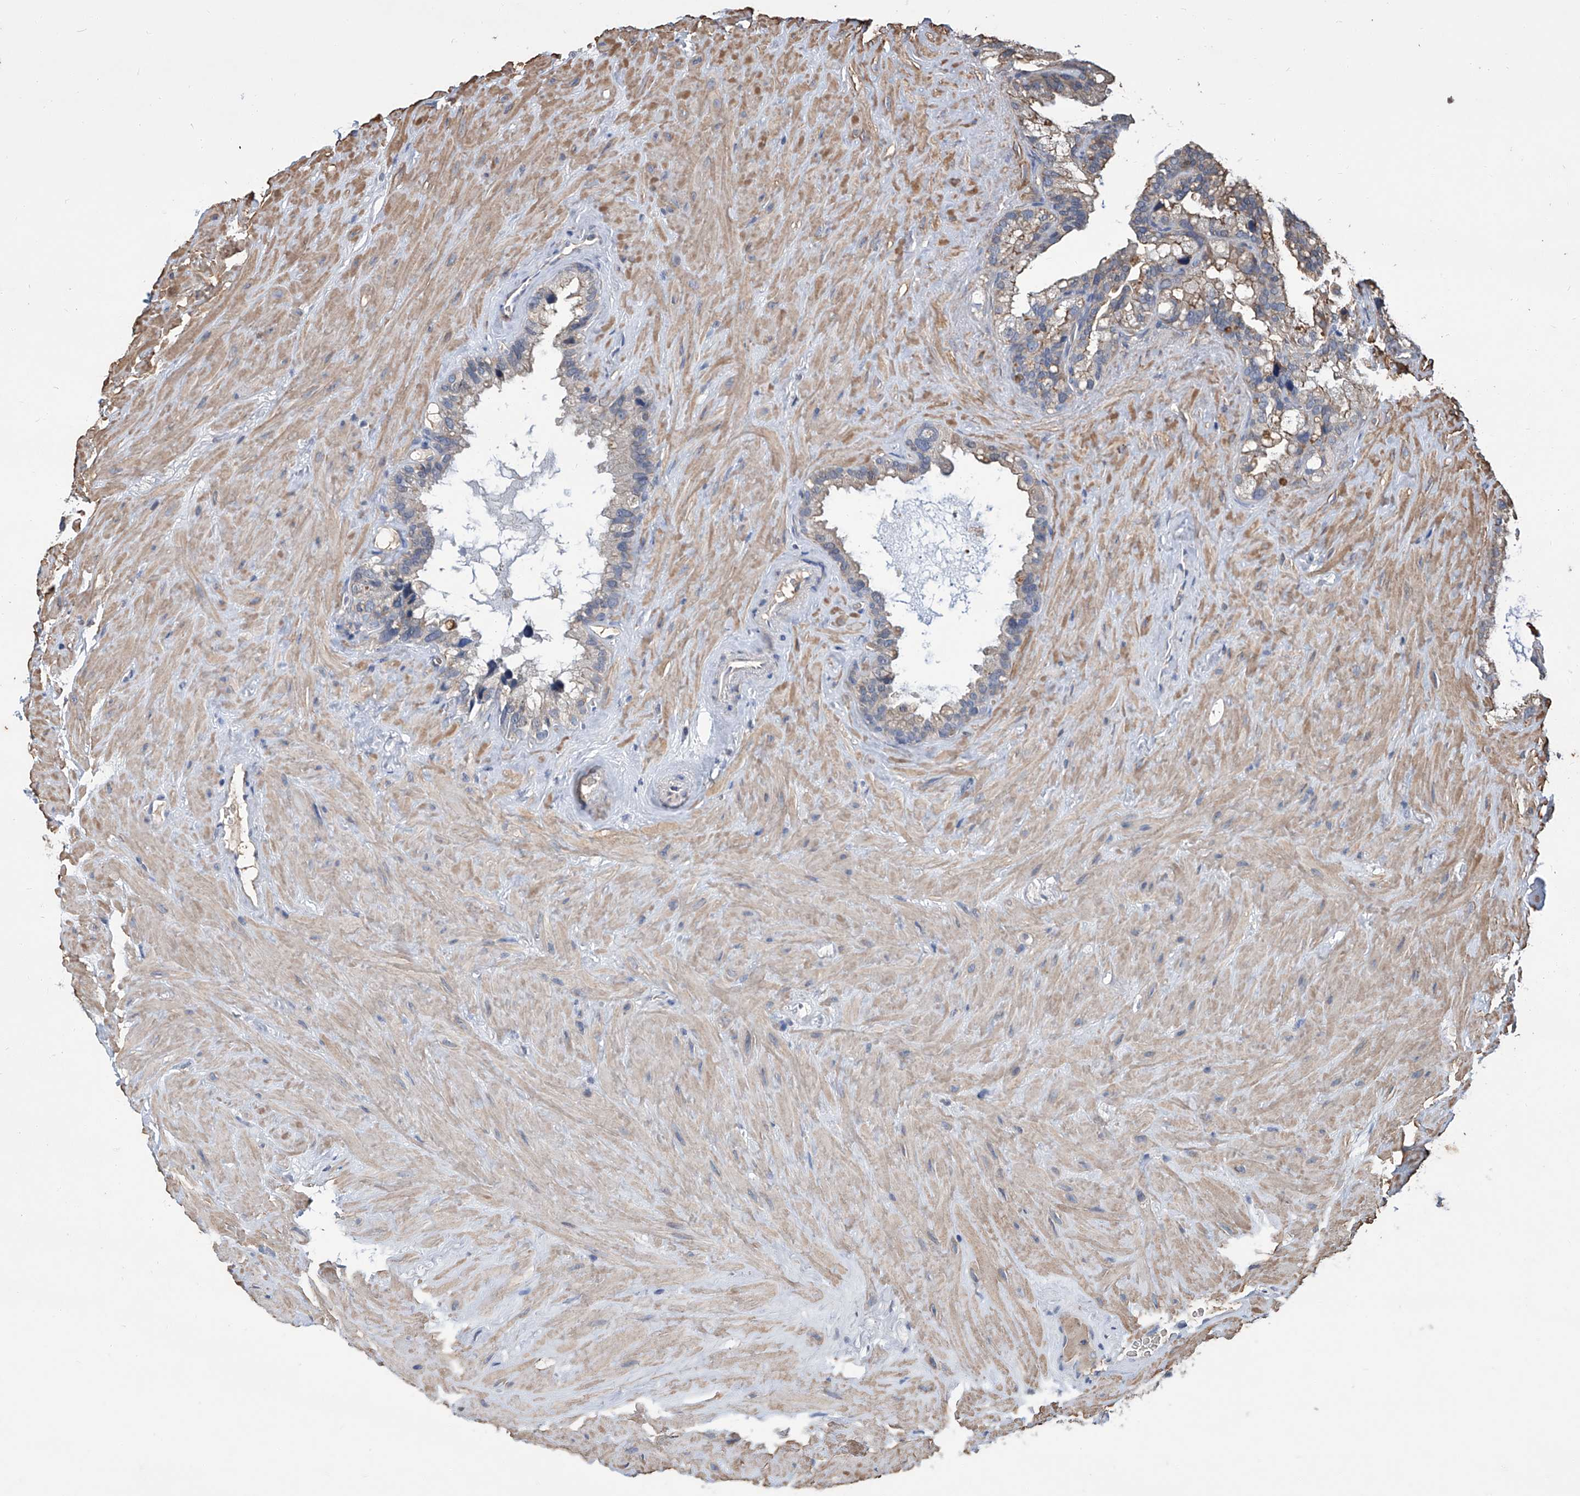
{"staining": {"intensity": "weak", "quantity": "<25%", "location": "cytoplasmic/membranous"}, "tissue": "seminal vesicle", "cell_type": "Glandular cells", "image_type": "normal", "snomed": [{"axis": "morphology", "description": "Normal tissue, NOS"}, {"axis": "topography", "description": "Prostate"}, {"axis": "topography", "description": "Seminal veicle"}], "caption": "High power microscopy image of an immunohistochemistry (IHC) micrograph of unremarkable seminal vesicle, revealing no significant positivity in glandular cells. (DAB immunohistochemistry with hematoxylin counter stain).", "gene": "GPT", "patient": {"sex": "male", "age": 68}}